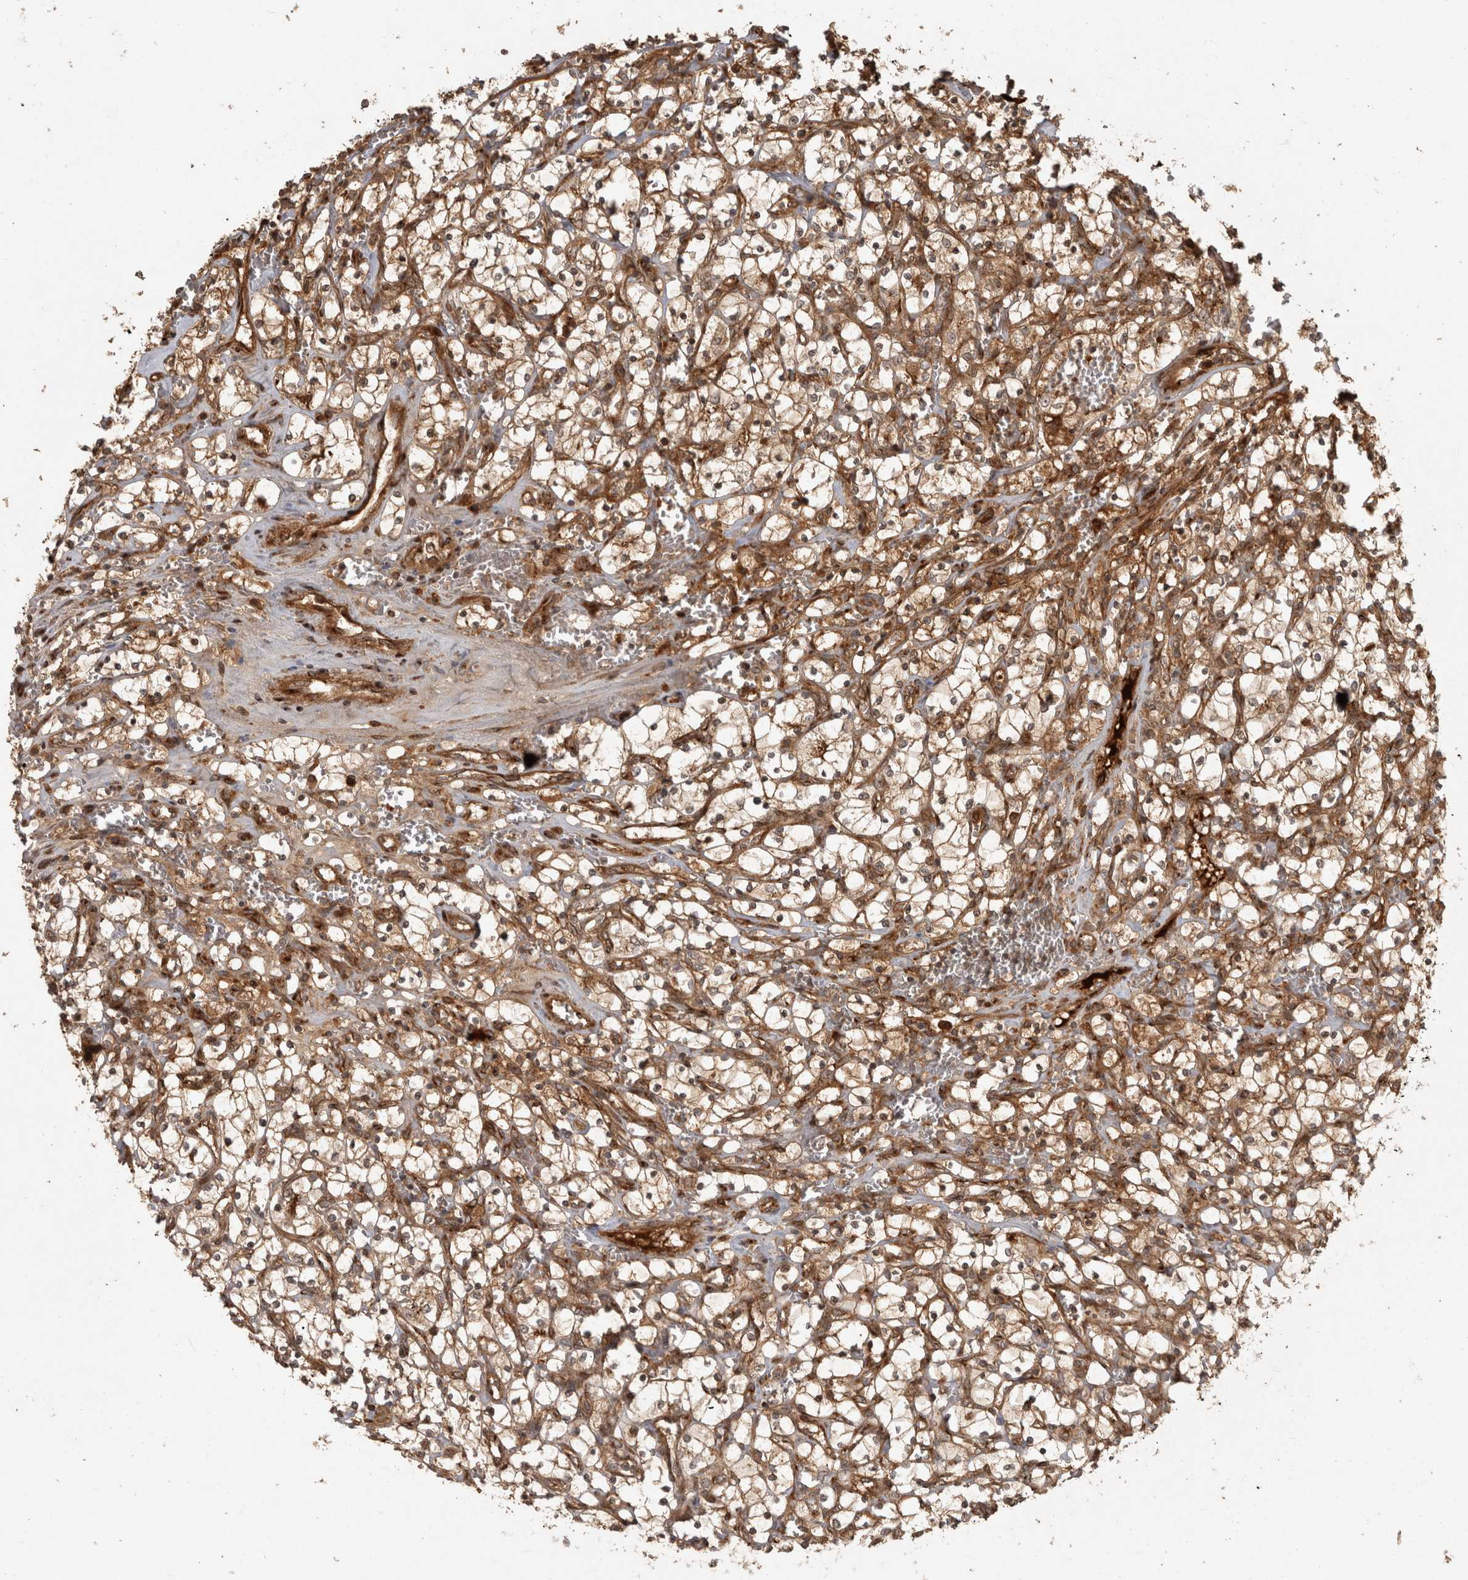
{"staining": {"intensity": "weak", "quantity": "<25%", "location": "cytoplasmic/membranous"}, "tissue": "renal cancer", "cell_type": "Tumor cells", "image_type": "cancer", "snomed": [{"axis": "morphology", "description": "Adenocarcinoma, NOS"}, {"axis": "topography", "description": "Kidney"}], "caption": "The immunohistochemistry (IHC) histopathology image has no significant staining in tumor cells of renal adenocarcinoma tissue. Brightfield microscopy of immunohistochemistry (IHC) stained with DAB (brown) and hematoxylin (blue), captured at high magnification.", "gene": "CAMSAP2", "patient": {"sex": "female", "age": 69}}